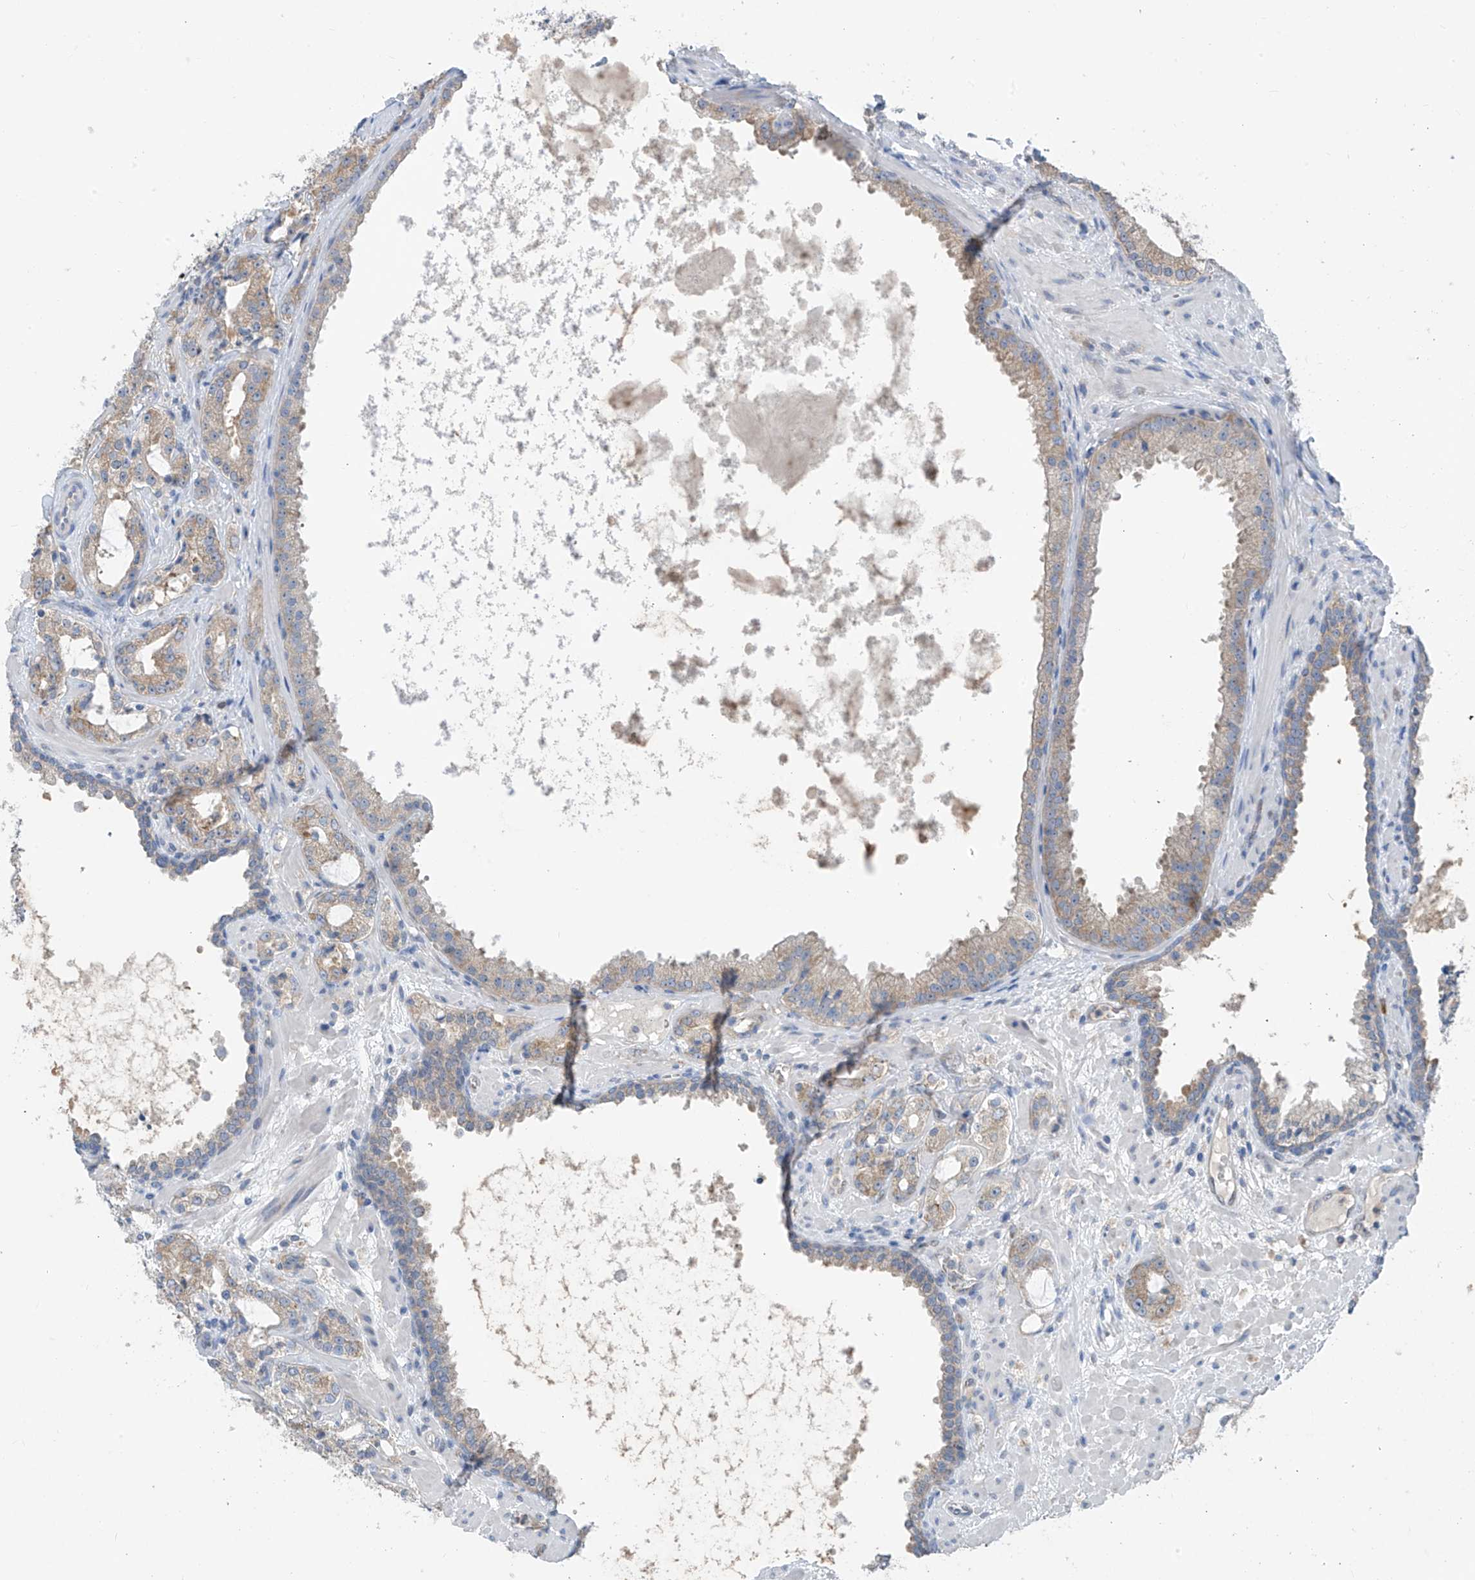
{"staining": {"intensity": "weak", "quantity": ">75%", "location": "cytoplasmic/membranous"}, "tissue": "prostate cancer", "cell_type": "Tumor cells", "image_type": "cancer", "snomed": [{"axis": "morphology", "description": "Adenocarcinoma, High grade"}, {"axis": "topography", "description": "Prostate"}], "caption": "The histopathology image displays immunohistochemical staining of adenocarcinoma (high-grade) (prostate). There is weak cytoplasmic/membranous positivity is identified in about >75% of tumor cells.", "gene": "RPL4", "patient": {"sex": "male", "age": 64}}